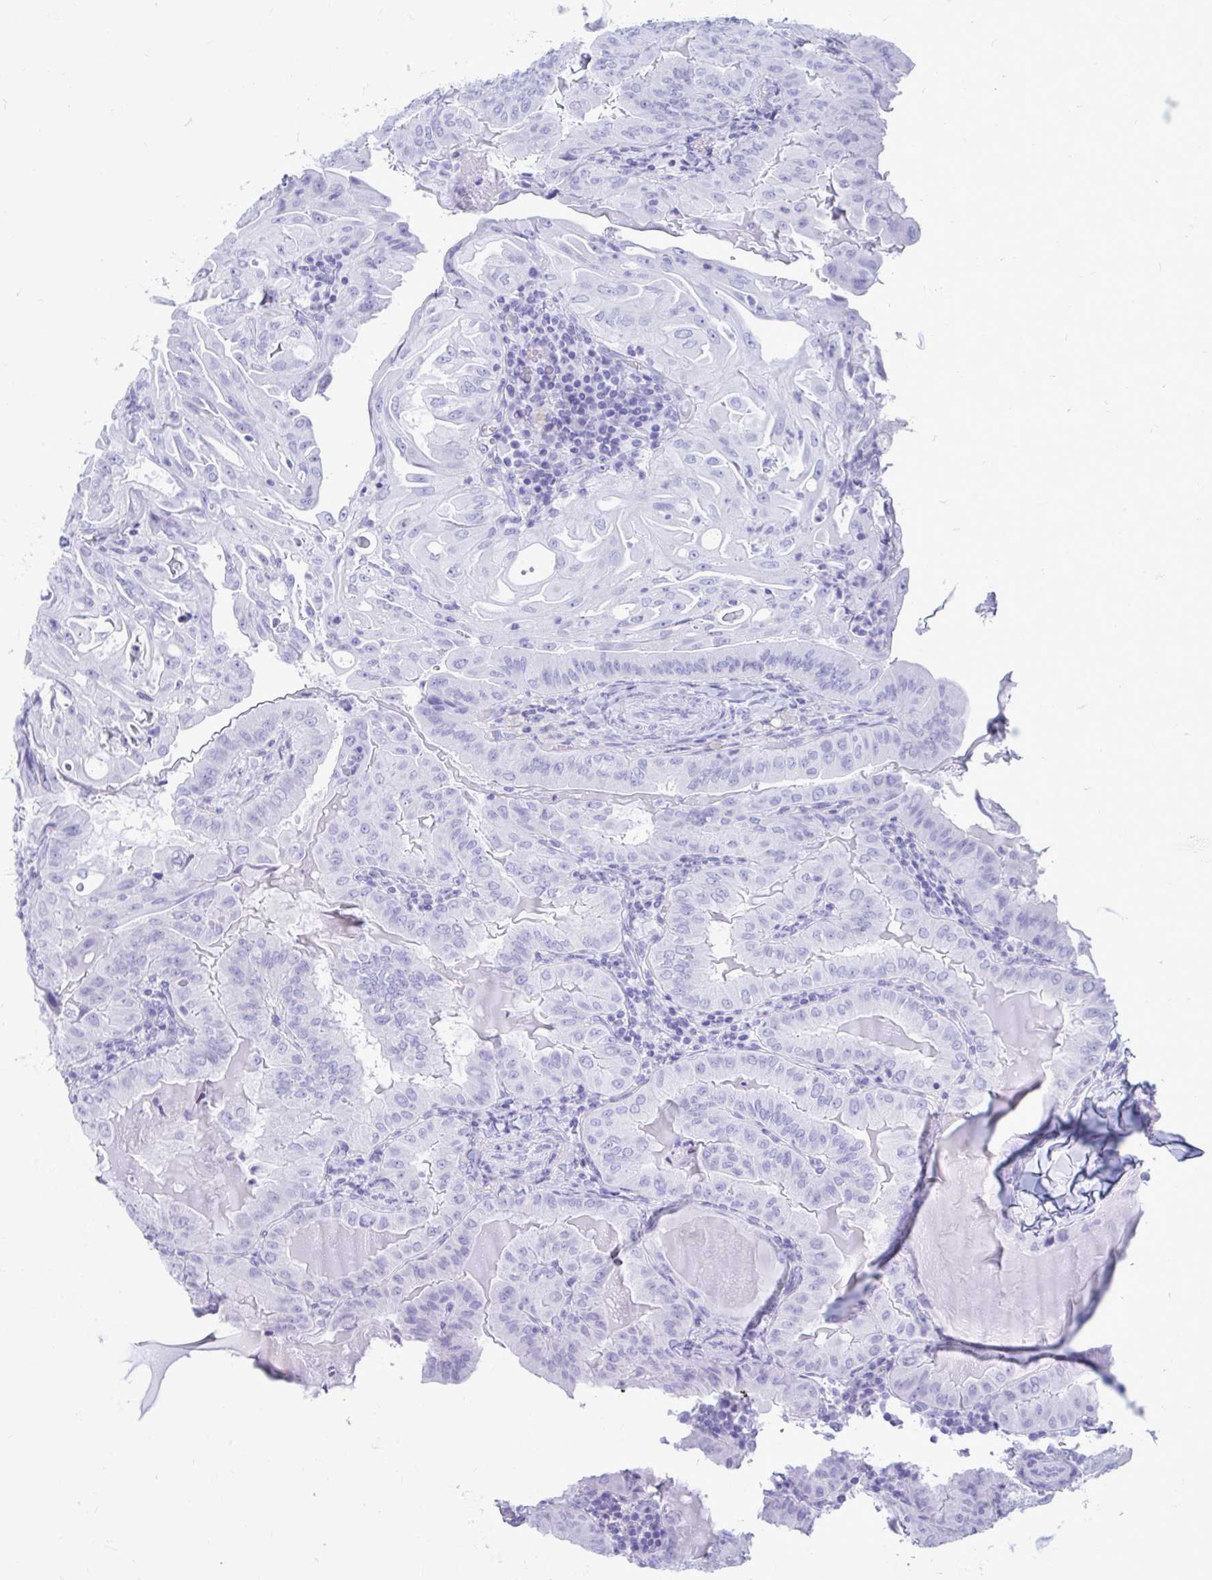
{"staining": {"intensity": "negative", "quantity": "none", "location": "none"}, "tissue": "thyroid cancer", "cell_type": "Tumor cells", "image_type": "cancer", "snomed": [{"axis": "morphology", "description": "Papillary adenocarcinoma, NOS"}, {"axis": "topography", "description": "Thyroid gland"}], "caption": "Photomicrograph shows no protein staining in tumor cells of thyroid papillary adenocarcinoma tissue.", "gene": "OR10R2", "patient": {"sex": "female", "age": 68}}